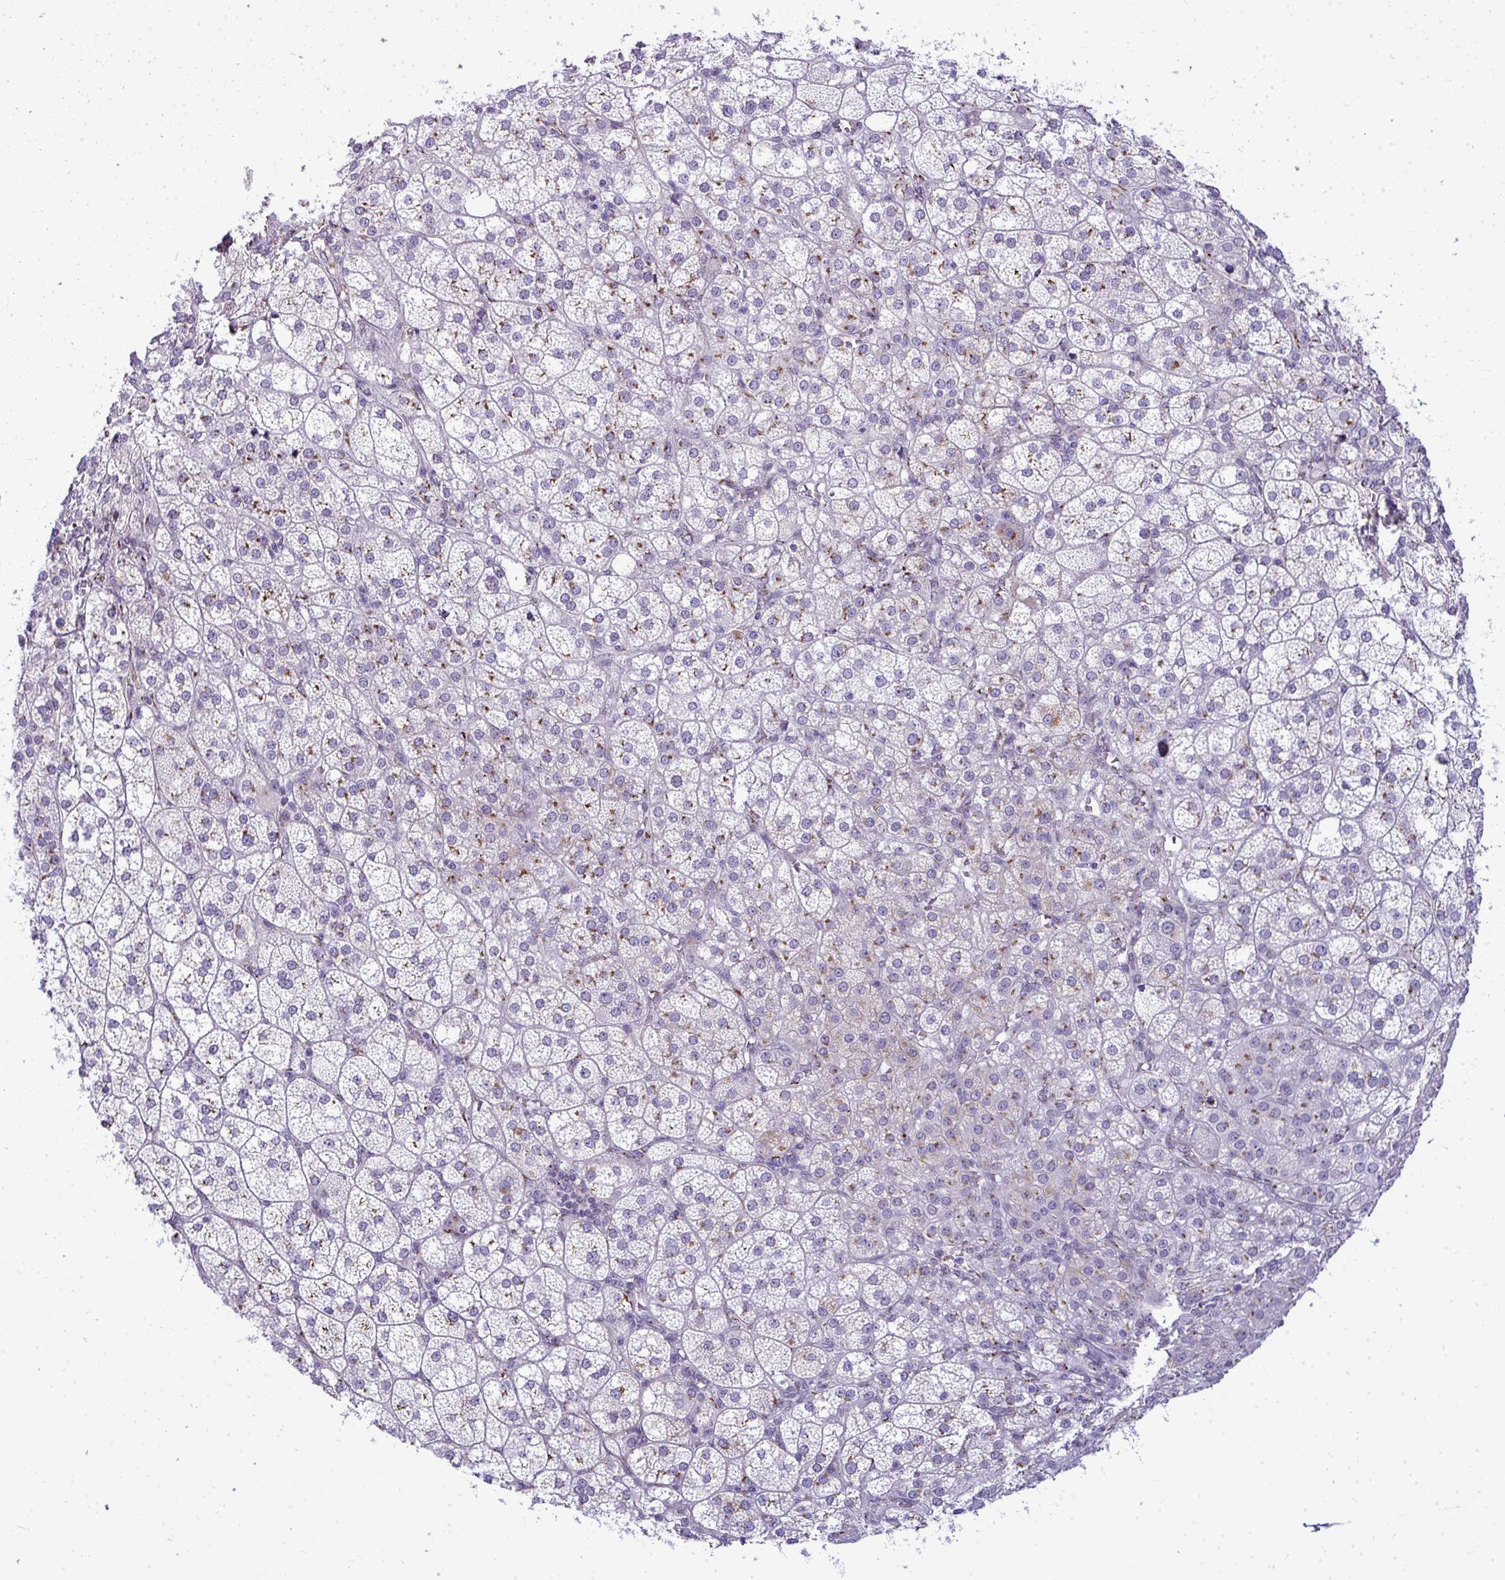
{"staining": {"intensity": "moderate", "quantity": "<25%", "location": "cytoplasmic/membranous"}, "tissue": "adrenal gland", "cell_type": "Glandular cells", "image_type": "normal", "snomed": [{"axis": "morphology", "description": "Normal tissue, NOS"}, {"axis": "topography", "description": "Adrenal gland"}], "caption": "Protein staining of normal adrenal gland shows moderate cytoplasmic/membranous expression in approximately <25% of glandular cells. The staining was performed using DAB (3,3'-diaminobenzidine), with brown indicating positive protein expression. Nuclei are stained blue with hematoxylin.", "gene": "DTX4", "patient": {"sex": "female", "age": 60}}